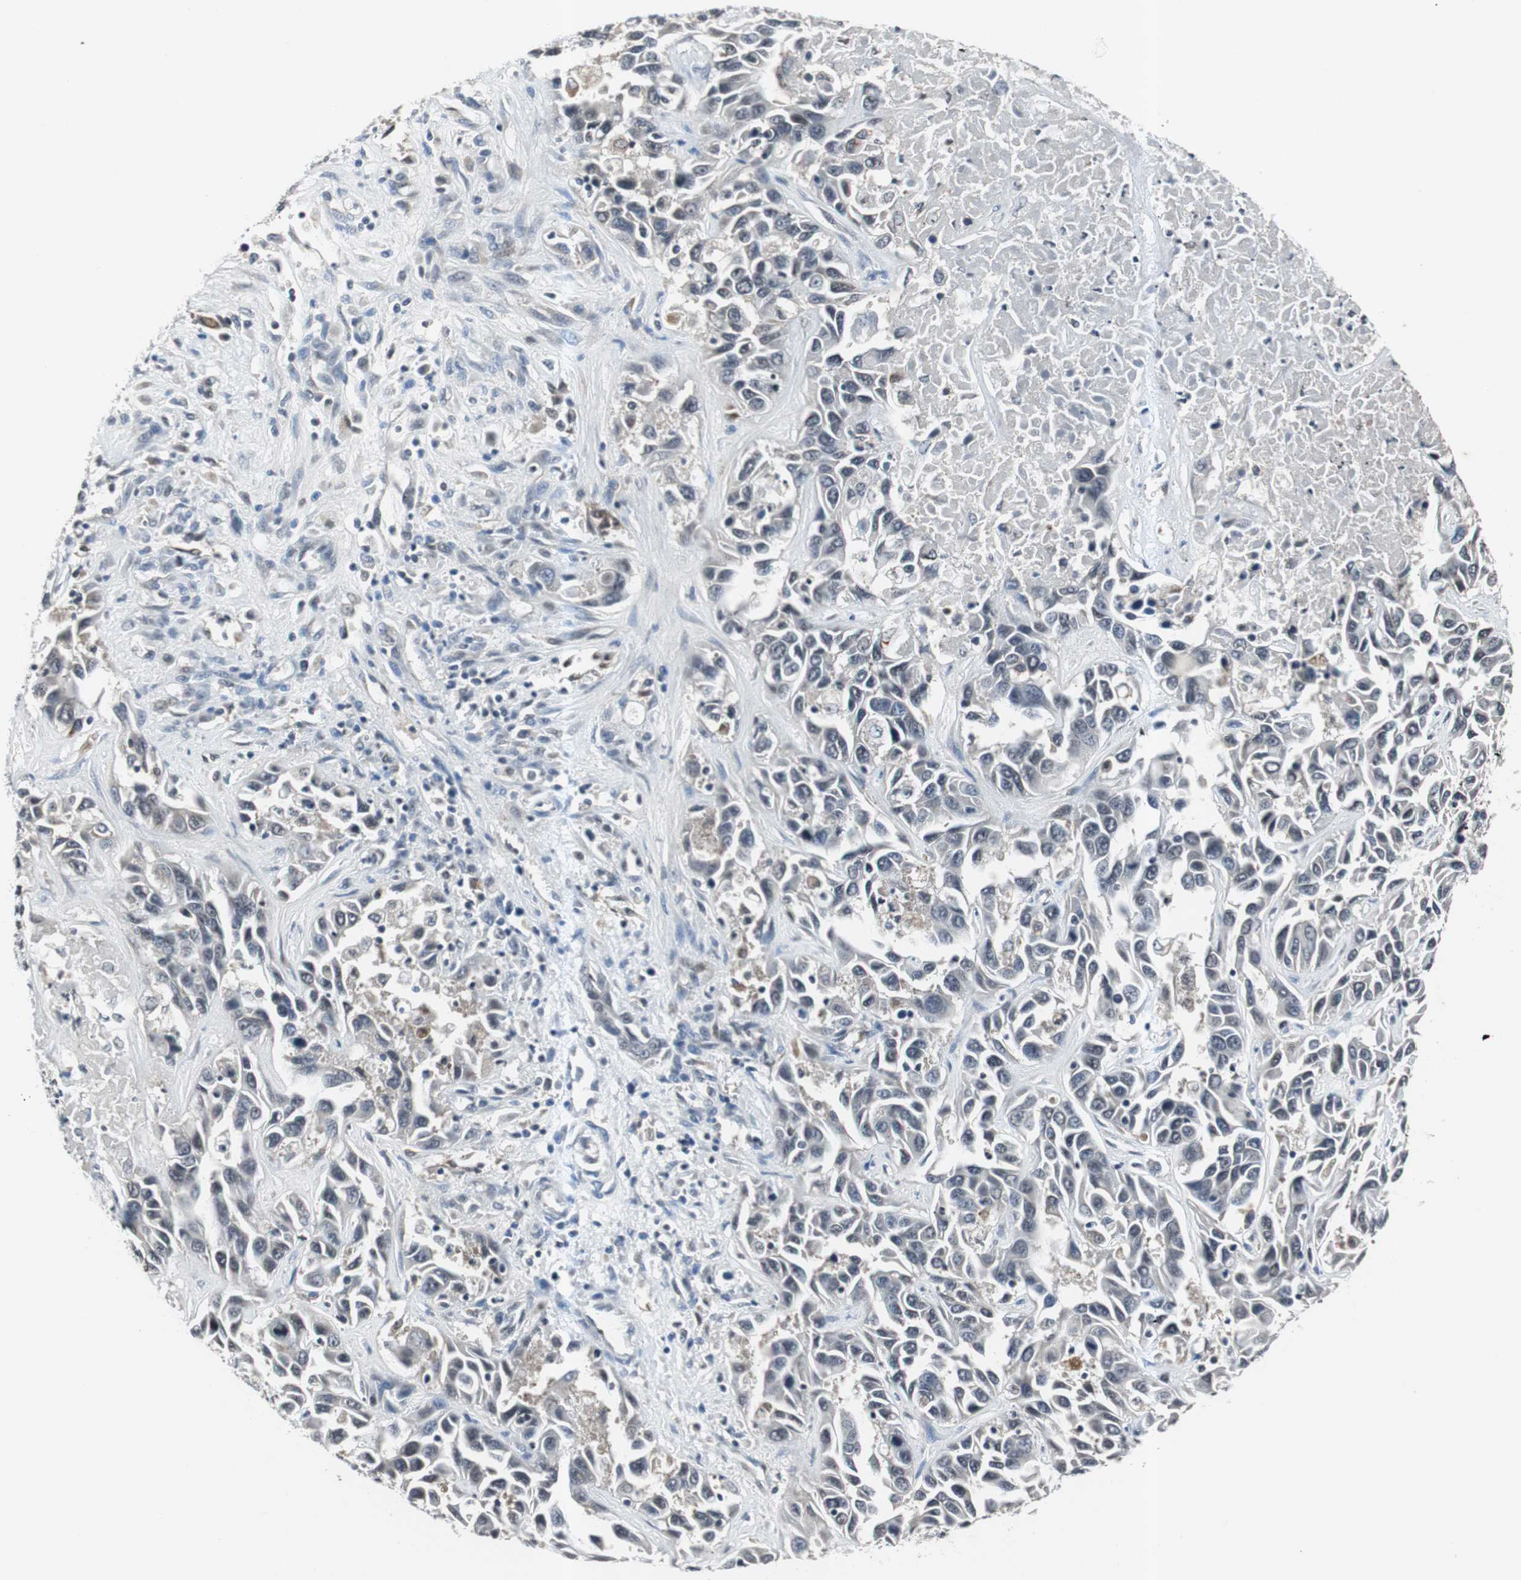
{"staining": {"intensity": "negative", "quantity": "none", "location": "none"}, "tissue": "liver cancer", "cell_type": "Tumor cells", "image_type": "cancer", "snomed": [{"axis": "morphology", "description": "Cholangiocarcinoma"}, {"axis": "topography", "description": "Liver"}], "caption": "Human liver cancer (cholangiocarcinoma) stained for a protein using IHC shows no positivity in tumor cells.", "gene": "SMAD1", "patient": {"sex": "female", "age": 52}}